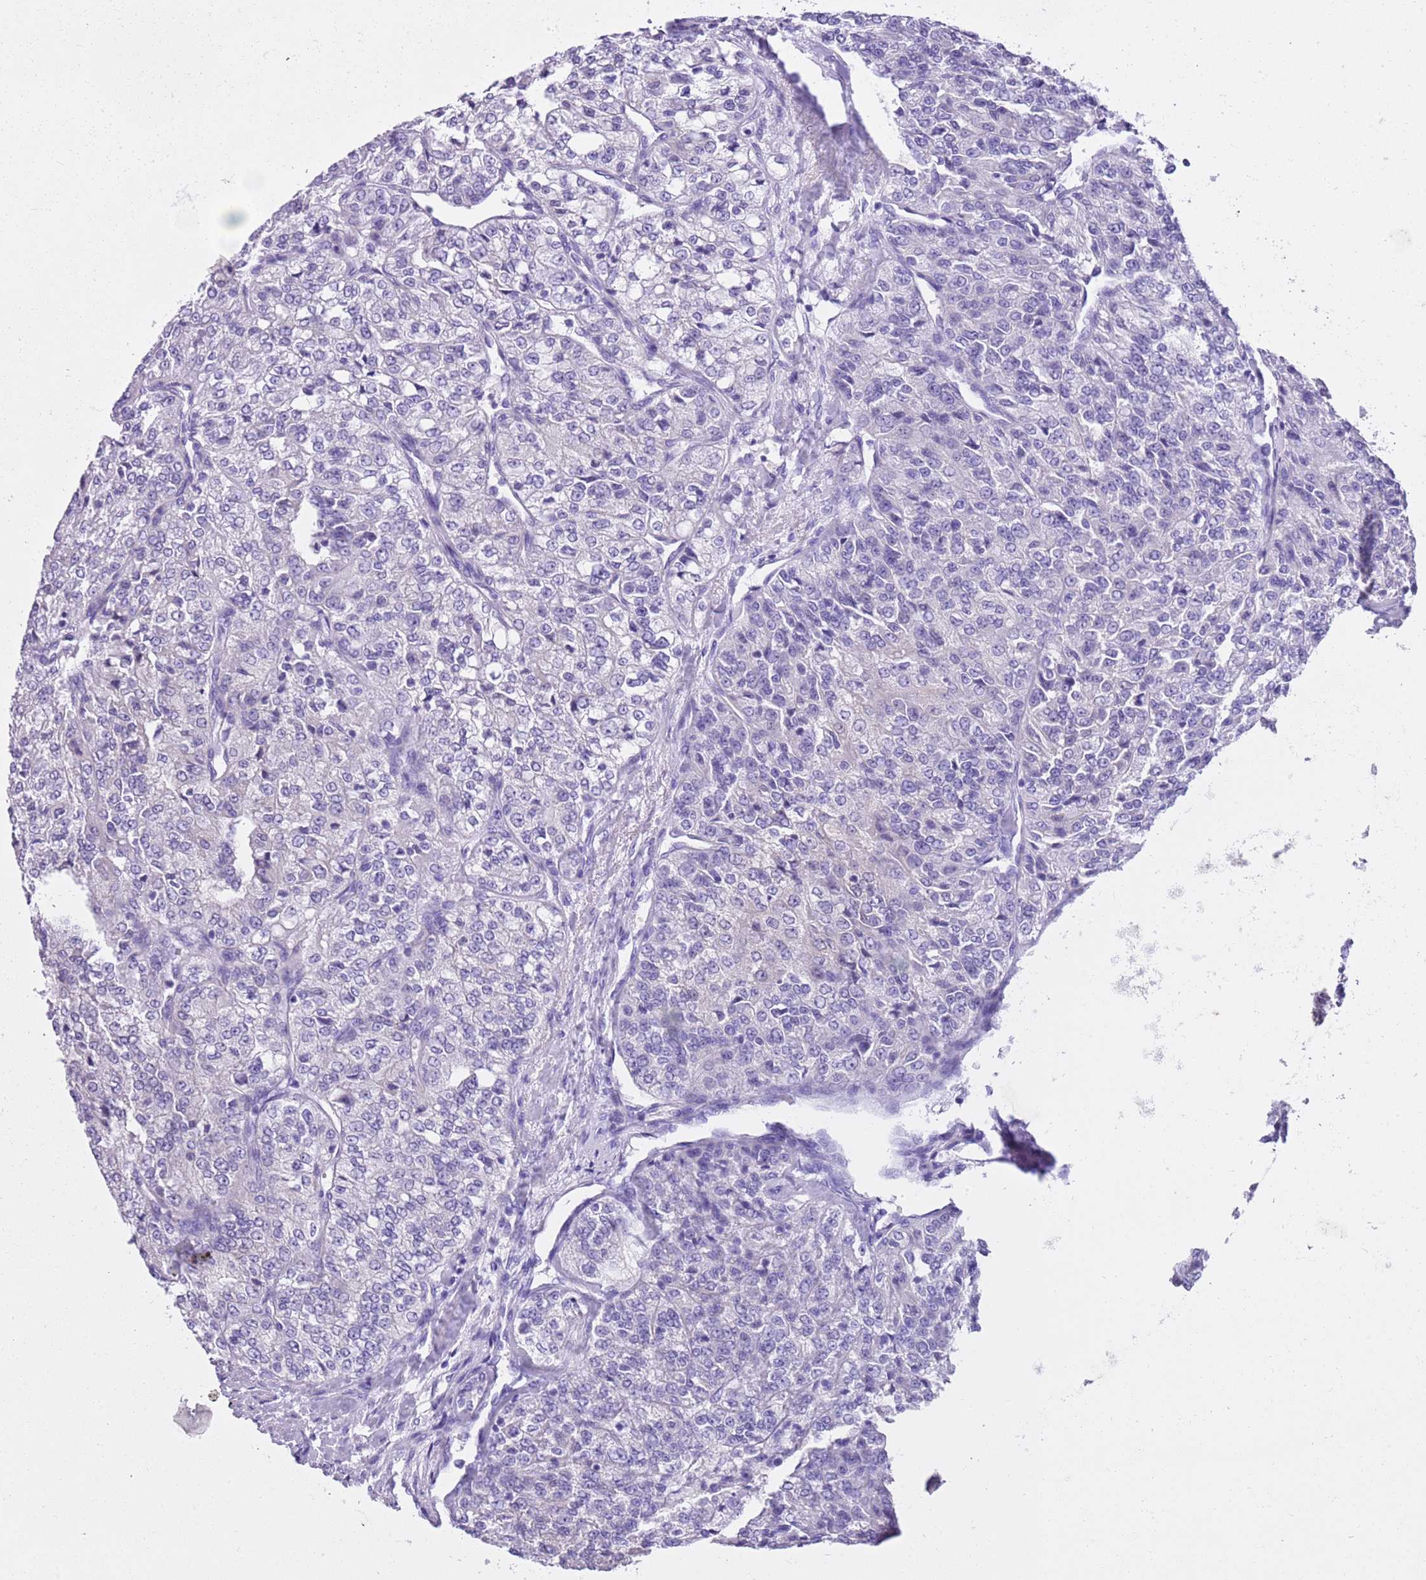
{"staining": {"intensity": "negative", "quantity": "none", "location": "none"}, "tissue": "renal cancer", "cell_type": "Tumor cells", "image_type": "cancer", "snomed": [{"axis": "morphology", "description": "Adenocarcinoma, NOS"}, {"axis": "topography", "description": "Kidney"}], "caption": "Immunohistochemical staining of human adenocarcinoma (renal) demonstrates no significant staining in tumor cells. (DAB IHC, high magnification).", "gene": "TMEM185B", "patient": {"sex": "female", "age": 63}}